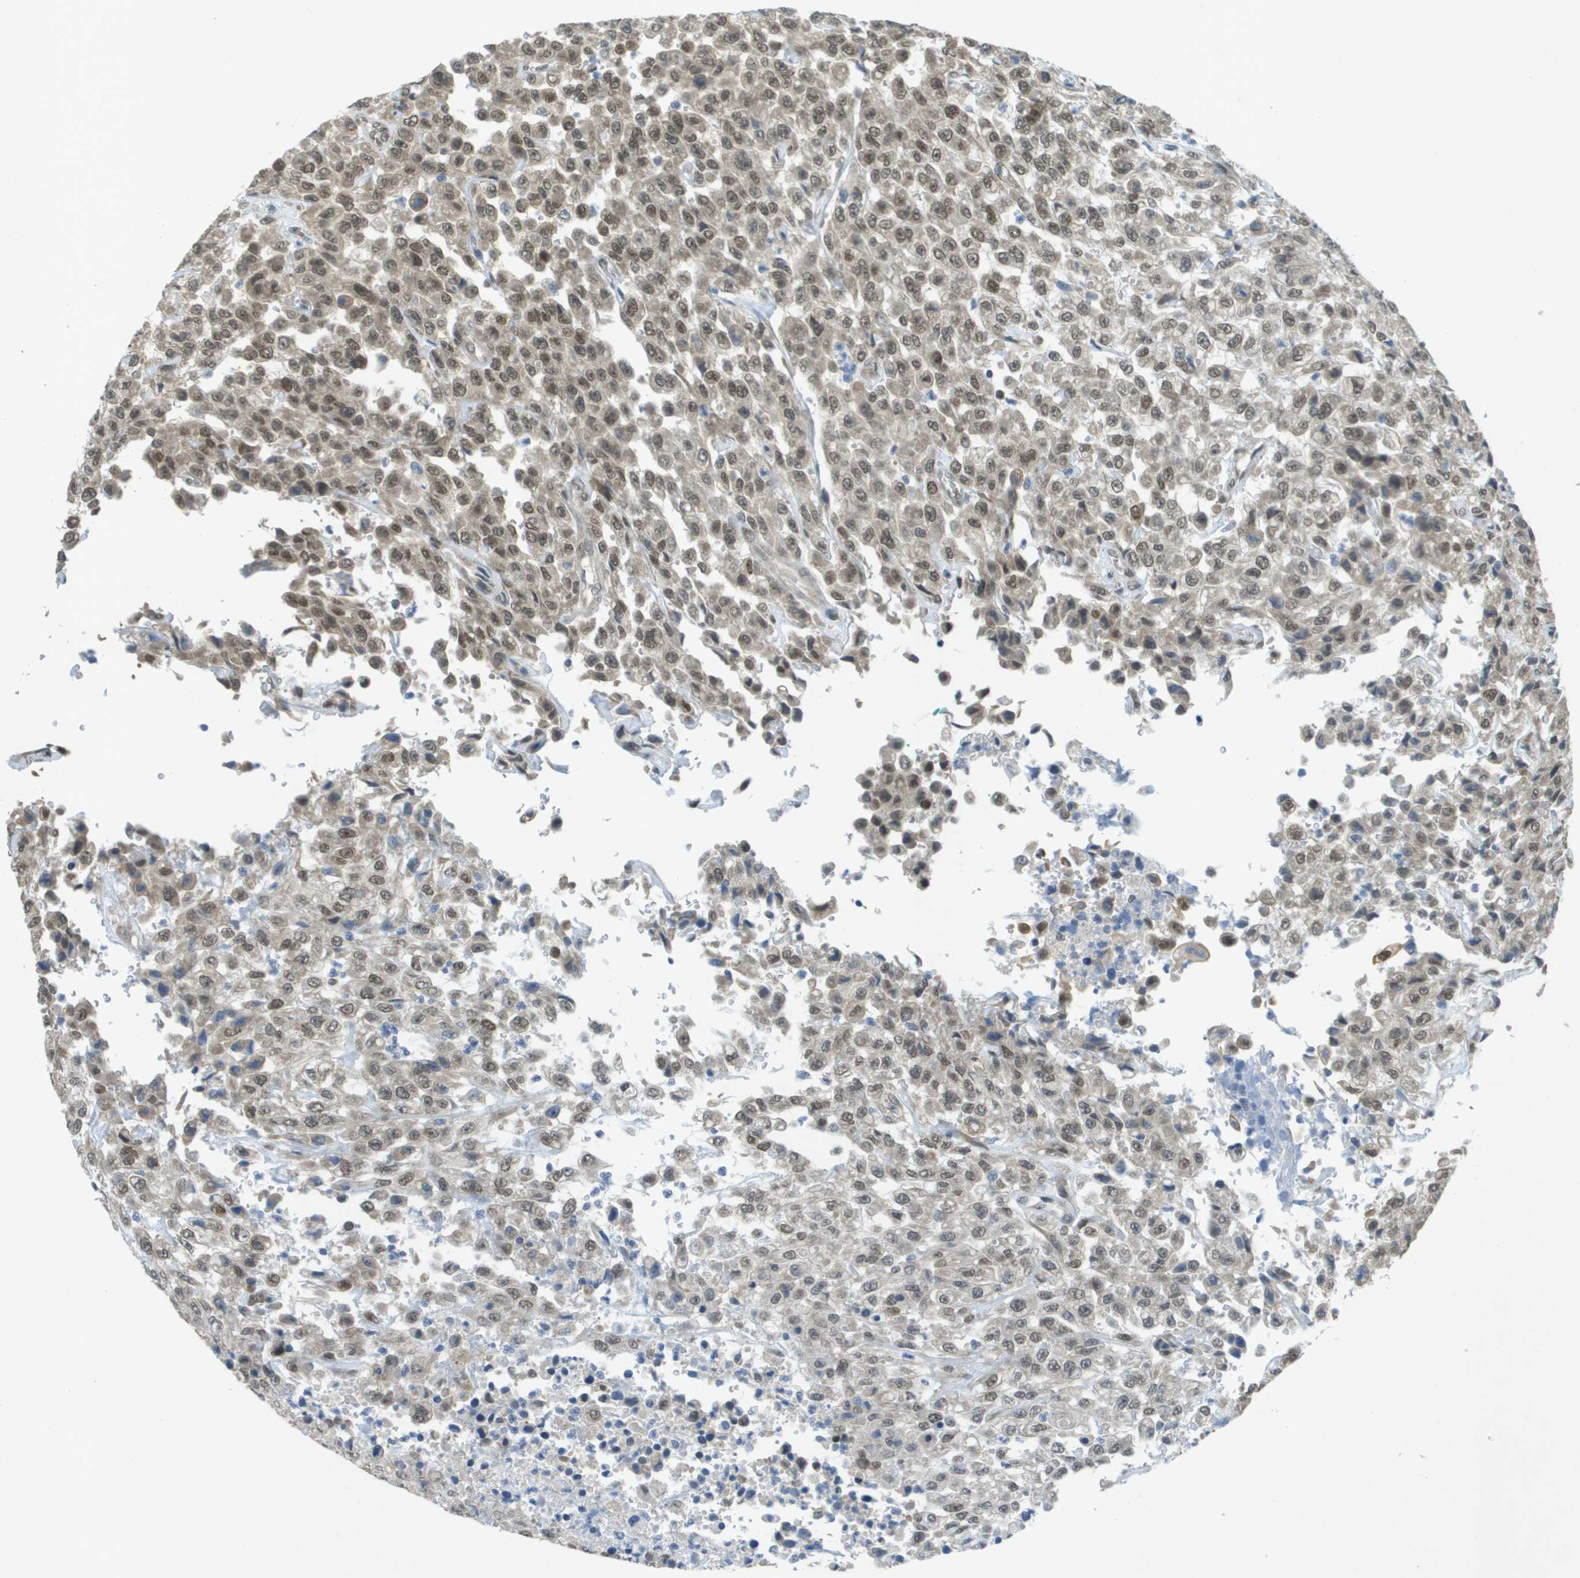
{"staining": {"intensity": "moderate", "quantity": ">75%", "location": "nuclear"}, "tissue": "urothelial cancer", "cell_type": "Tumor cells", "image_type": "cancer", "snomed": [{"axis": "morphology", "description": "Urothelial carcinoma, High grade"}, {"axis": "topography", "description": "Urinary bladder"}], "caption": "IHC (DAB) staining of human urothelial cancer demonstrates moderate nuclear protein positivity in approximately >75% of tumor cells.", "gene": "ARID1B", "patient": {"sex": "male", "age": 46}}